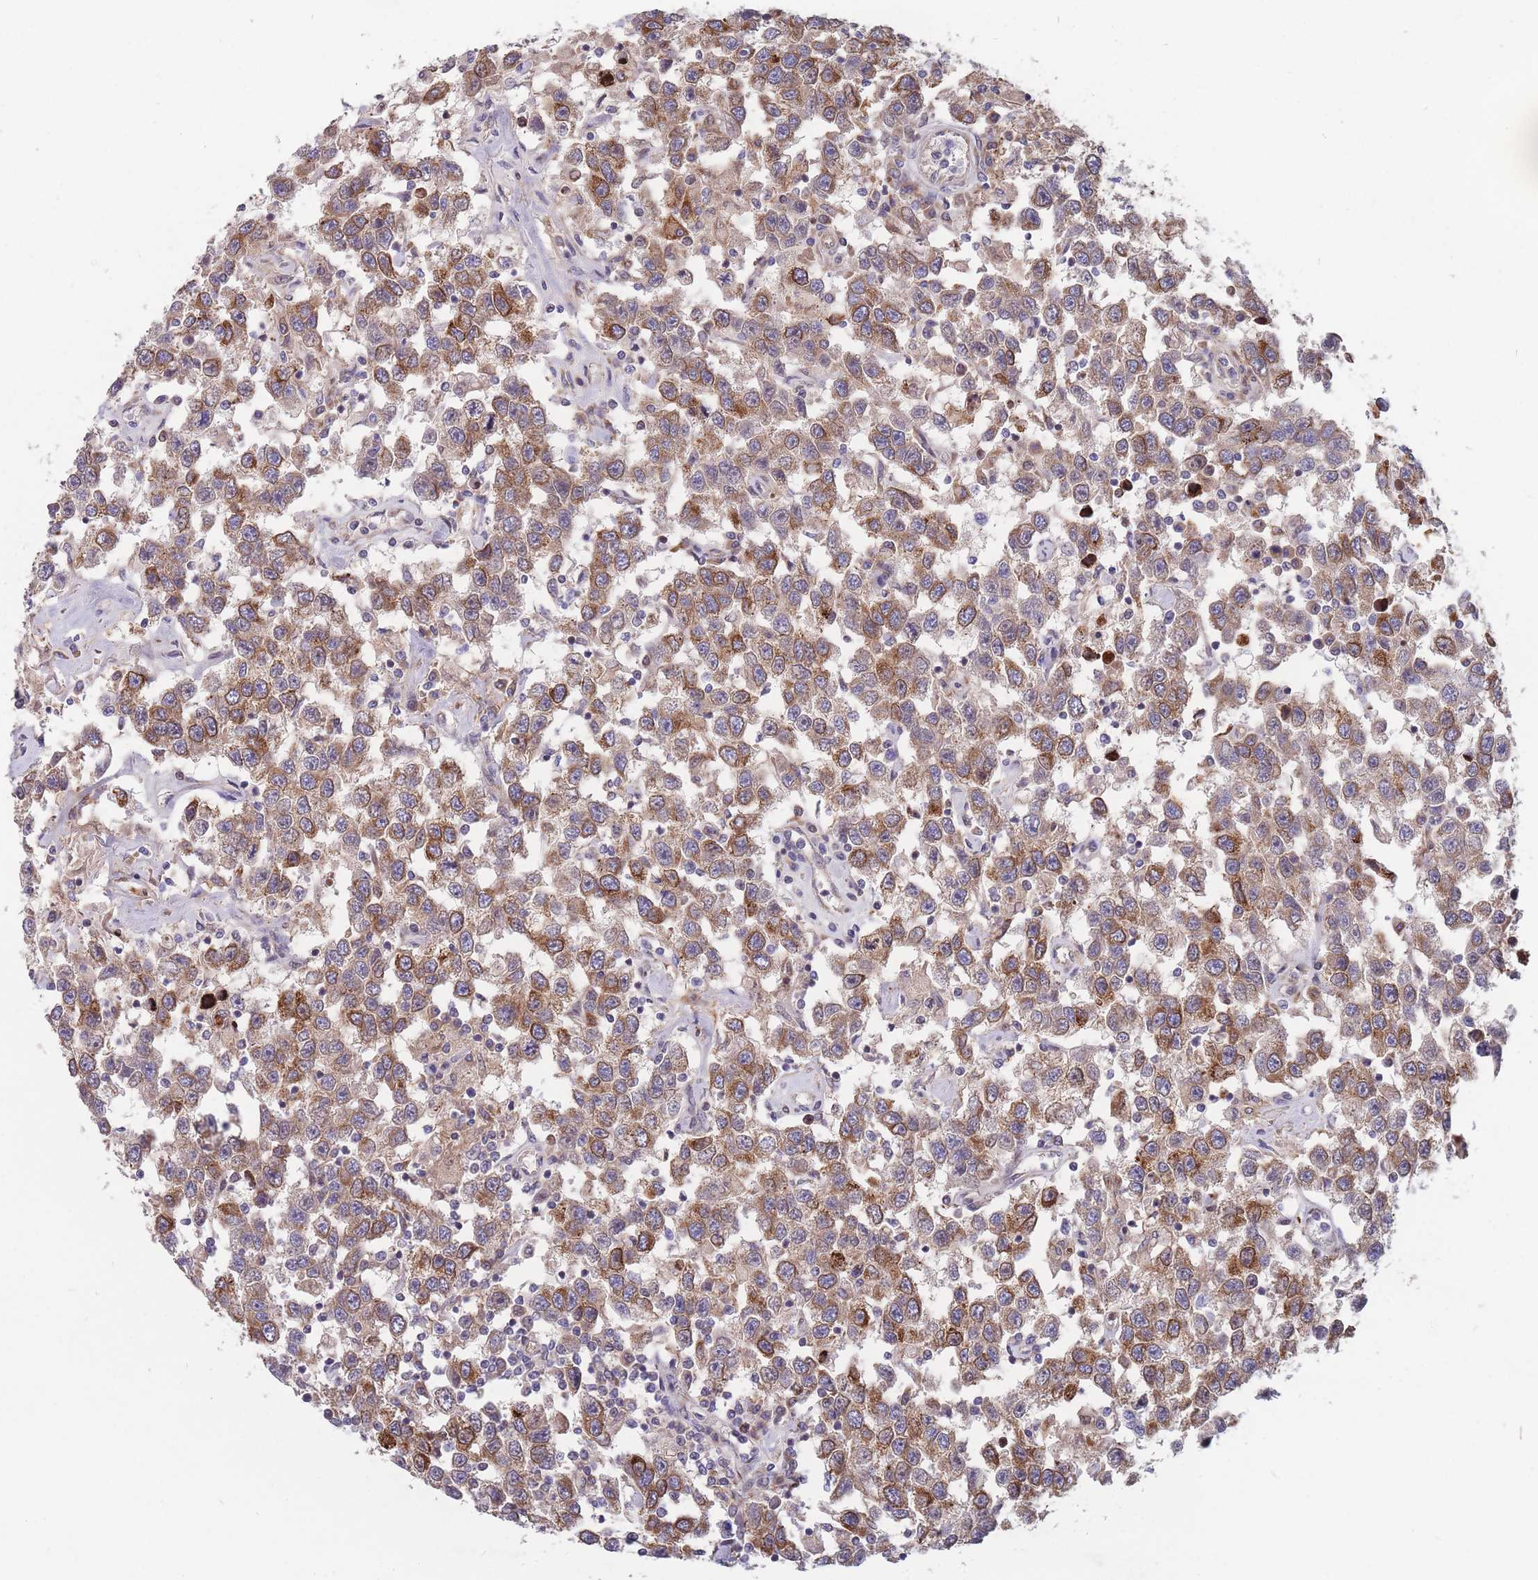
{"staining": {"intensity": "moderate", "quantity": ">75%", "location": "cytoplasmic/membranous"}, "tissue": "testis cancer", "cell_type": "Tumor cells", "image_type": "cancer", "snomed": [{"axis": "morphology", "description": "Seminoma, NOS"}, {"axis": "topography", "description": "Testis"}], "caption": "High-power microscopy captured an immunohistochemistry histopathology image of testis cancer (seminoma), revealing moderate cytoplasmic/membranous staining in about >75% of tumor cells.", "gene": "TMEM131L", "patient": {"sex": "male", "age": 41}}